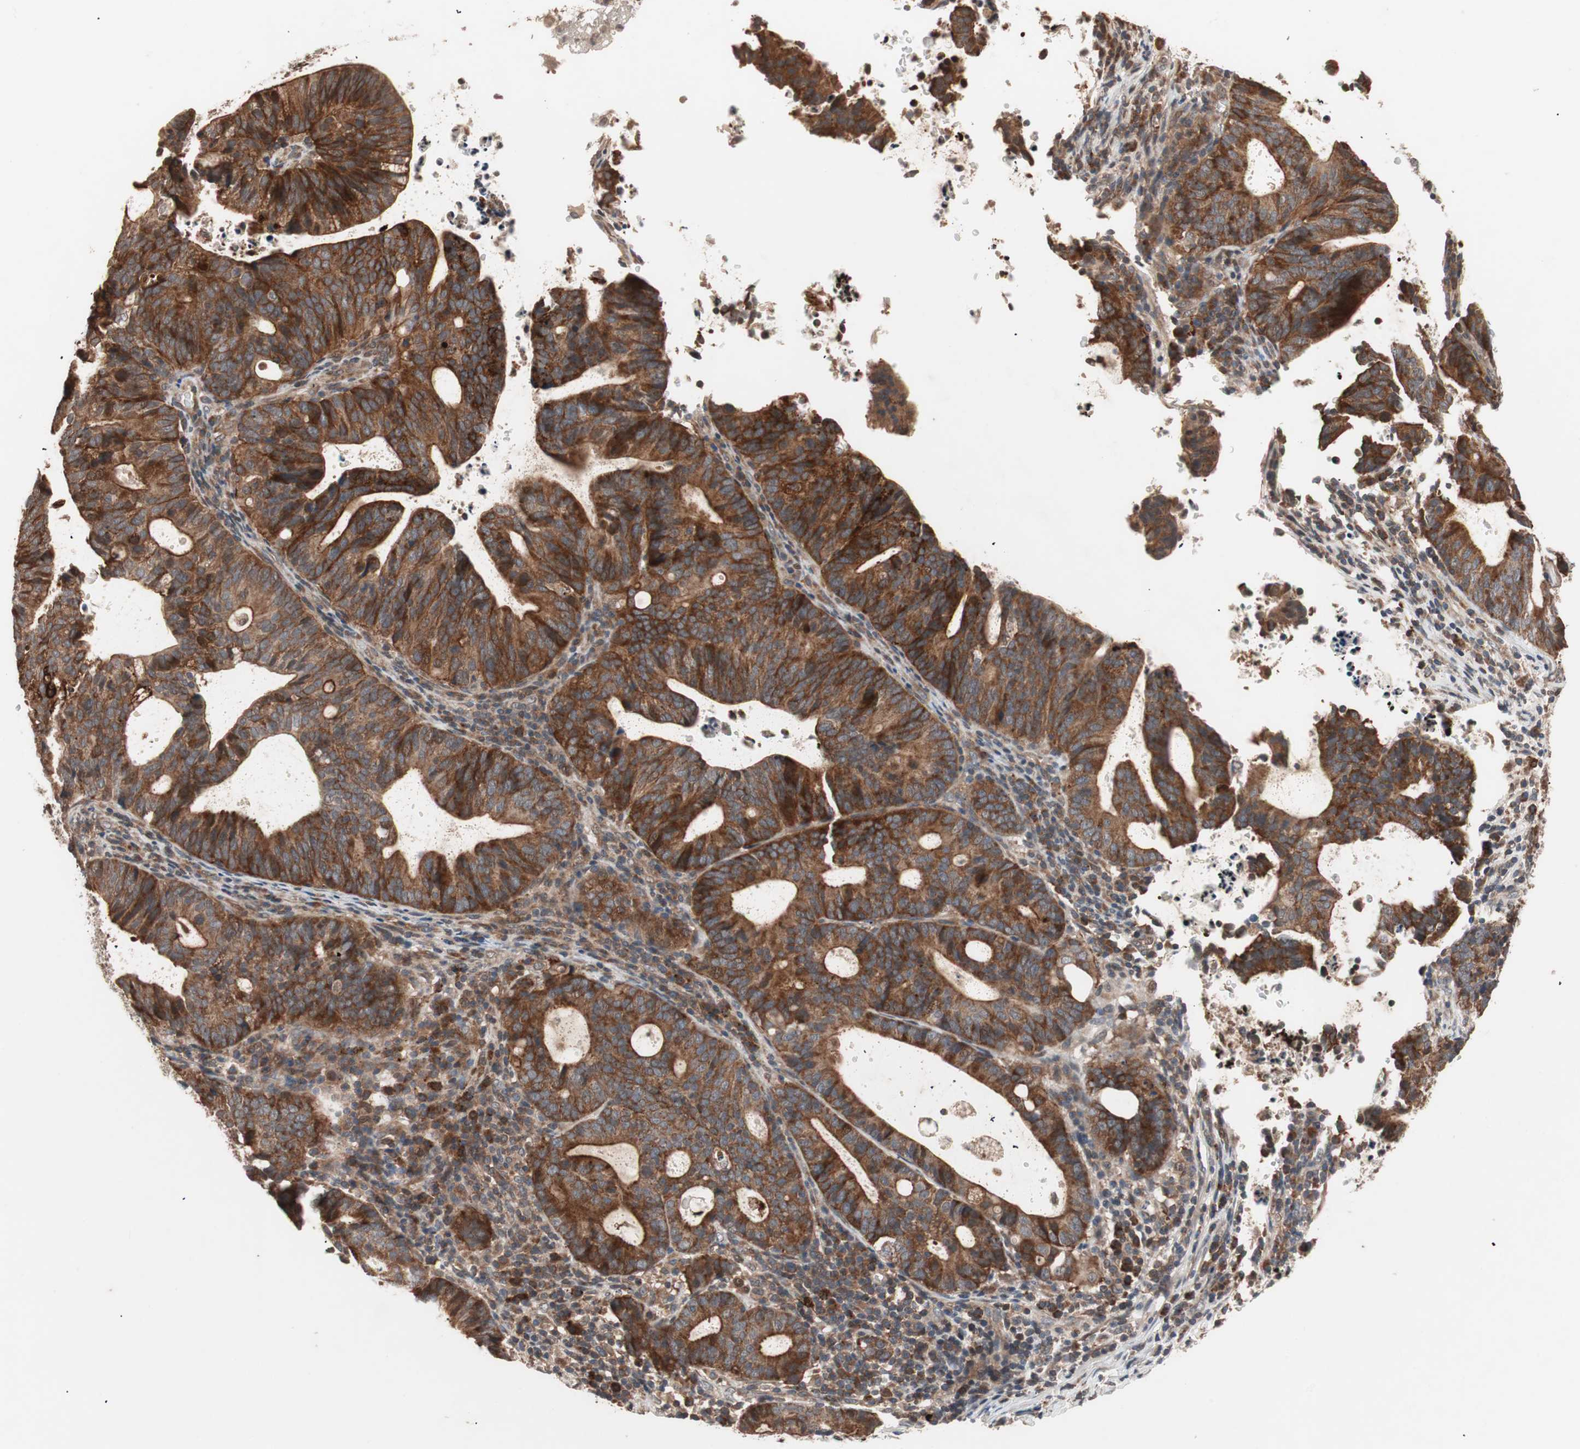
{"staining": {"intensity": "strong", "quantity": ">75%", "location": "cytoplasmic/membranous"}, "tissue": "endometrial cancer", "cell_type": "Tumor cells", "image_type": "cancer", "snomed": [{"axis": "morphology", "description": "Adenocarcinoma, NOS"}, {"axis": "topography", "description": "Uterus"}], "caption": "Protein staining of endometrial adenocarcinoma tissue shows strong cytoplasmic/membranous staining in about >75% of tumor cells.", "gene": "NF2", "patient": {"sex": "female", "age": 83}}